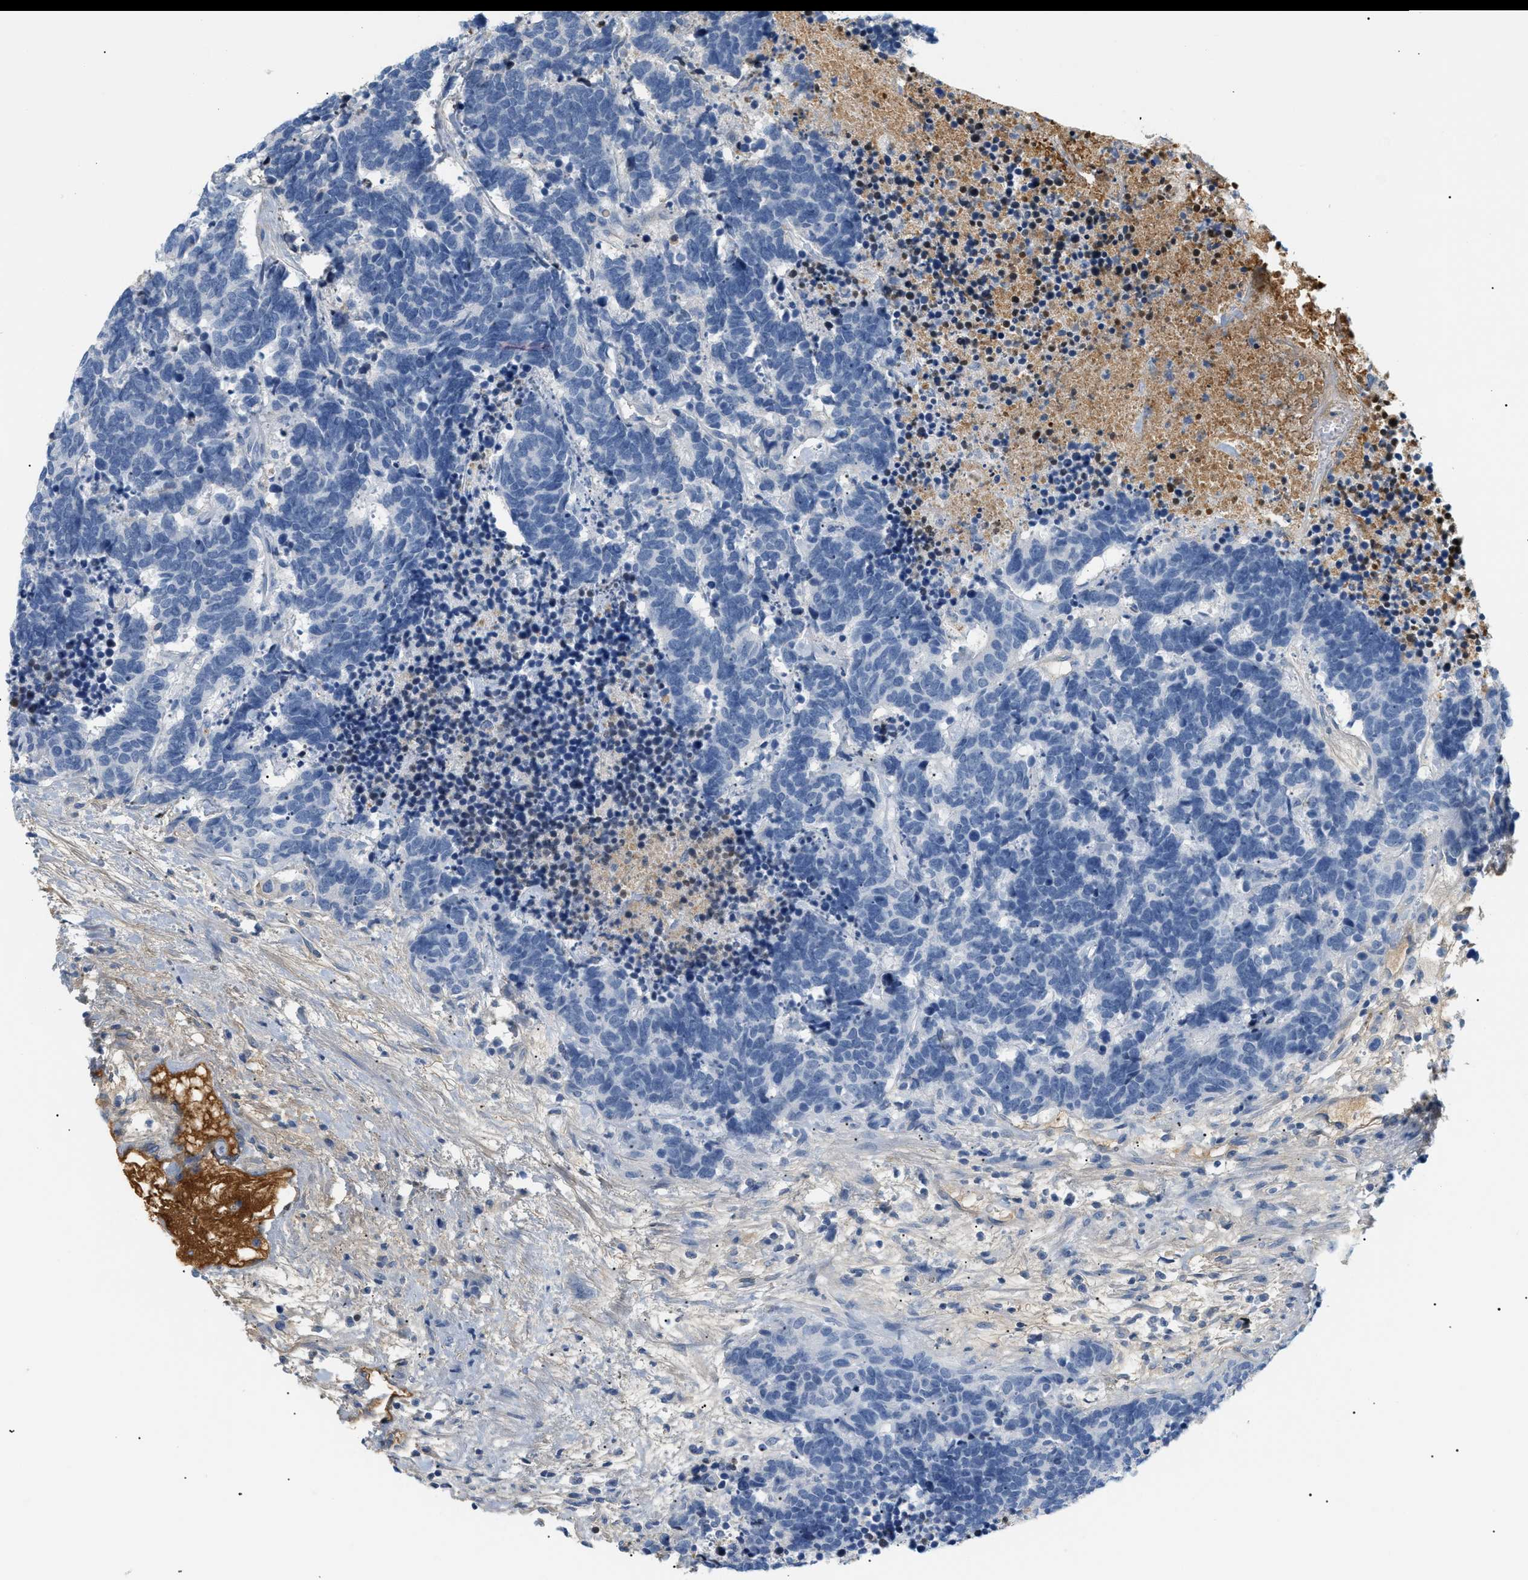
{"staining": {"intensity": "negative", "quantity": "none", "location": "none"}, "tissue": "carcinoid", "cell_type": "Tumor cells", "image_type": "cancer", "snomed": [{"axis": "morphology", "description": "Carcinoma, NOS"}, {"axis": "morphology", "description": "Carcinoid, malignant, NOS"}, {"axis": "topography", "description": "Urinary bladder"}], "caption": "Carcinoma was stained to show a protein in brown. There is no significant staining in tumor cells. (DAB (3,3'-diaminobenzidine) IHC with hematoxylin counter stain).", "gene": "CFH", "patient": {"sex": "male", "age": 57}}